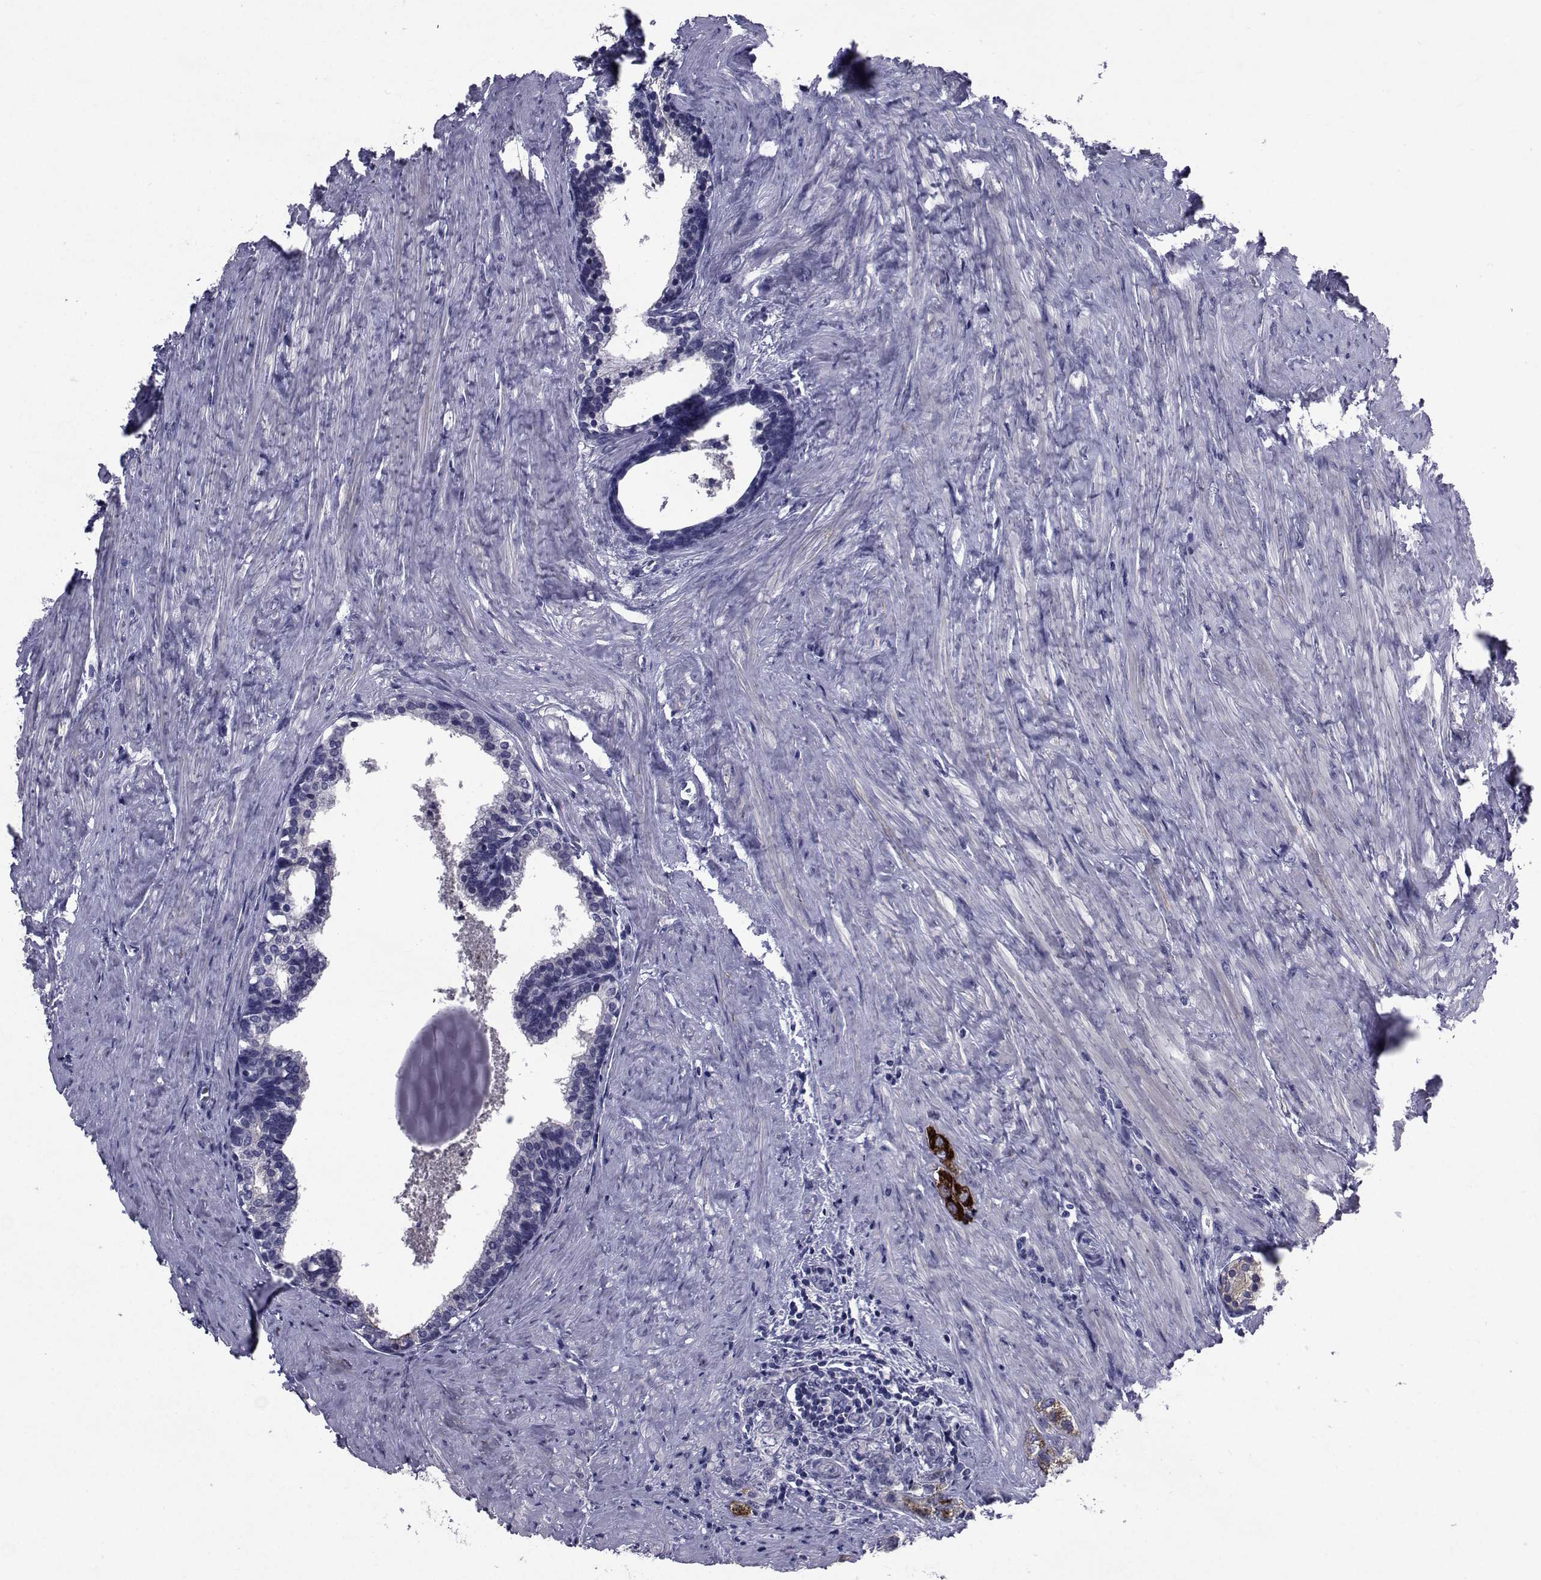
{"staining": {"intensity": "negative", "quantity": "none", "location": "none"}, "tissue": "prostate cancer", "cell_type": "Tumor cells", "image_type": "cancer", "snomed": [{"axis": "morphology", "description": "Adenocarcinoma, NOS"}, {"axis": "topography", "description": "Prostate and seminal vesicle, NOS"}], "caption": "This histopathology image is of prostate adenocarcinoma stained with immunohistochemistry (IHC) to label a protein in brown with the nuclei are counter-stained blue. There is no expression in tumor cells.", "gene": "SEMA5B", "patient": {"sex": "male", "age": 63}}